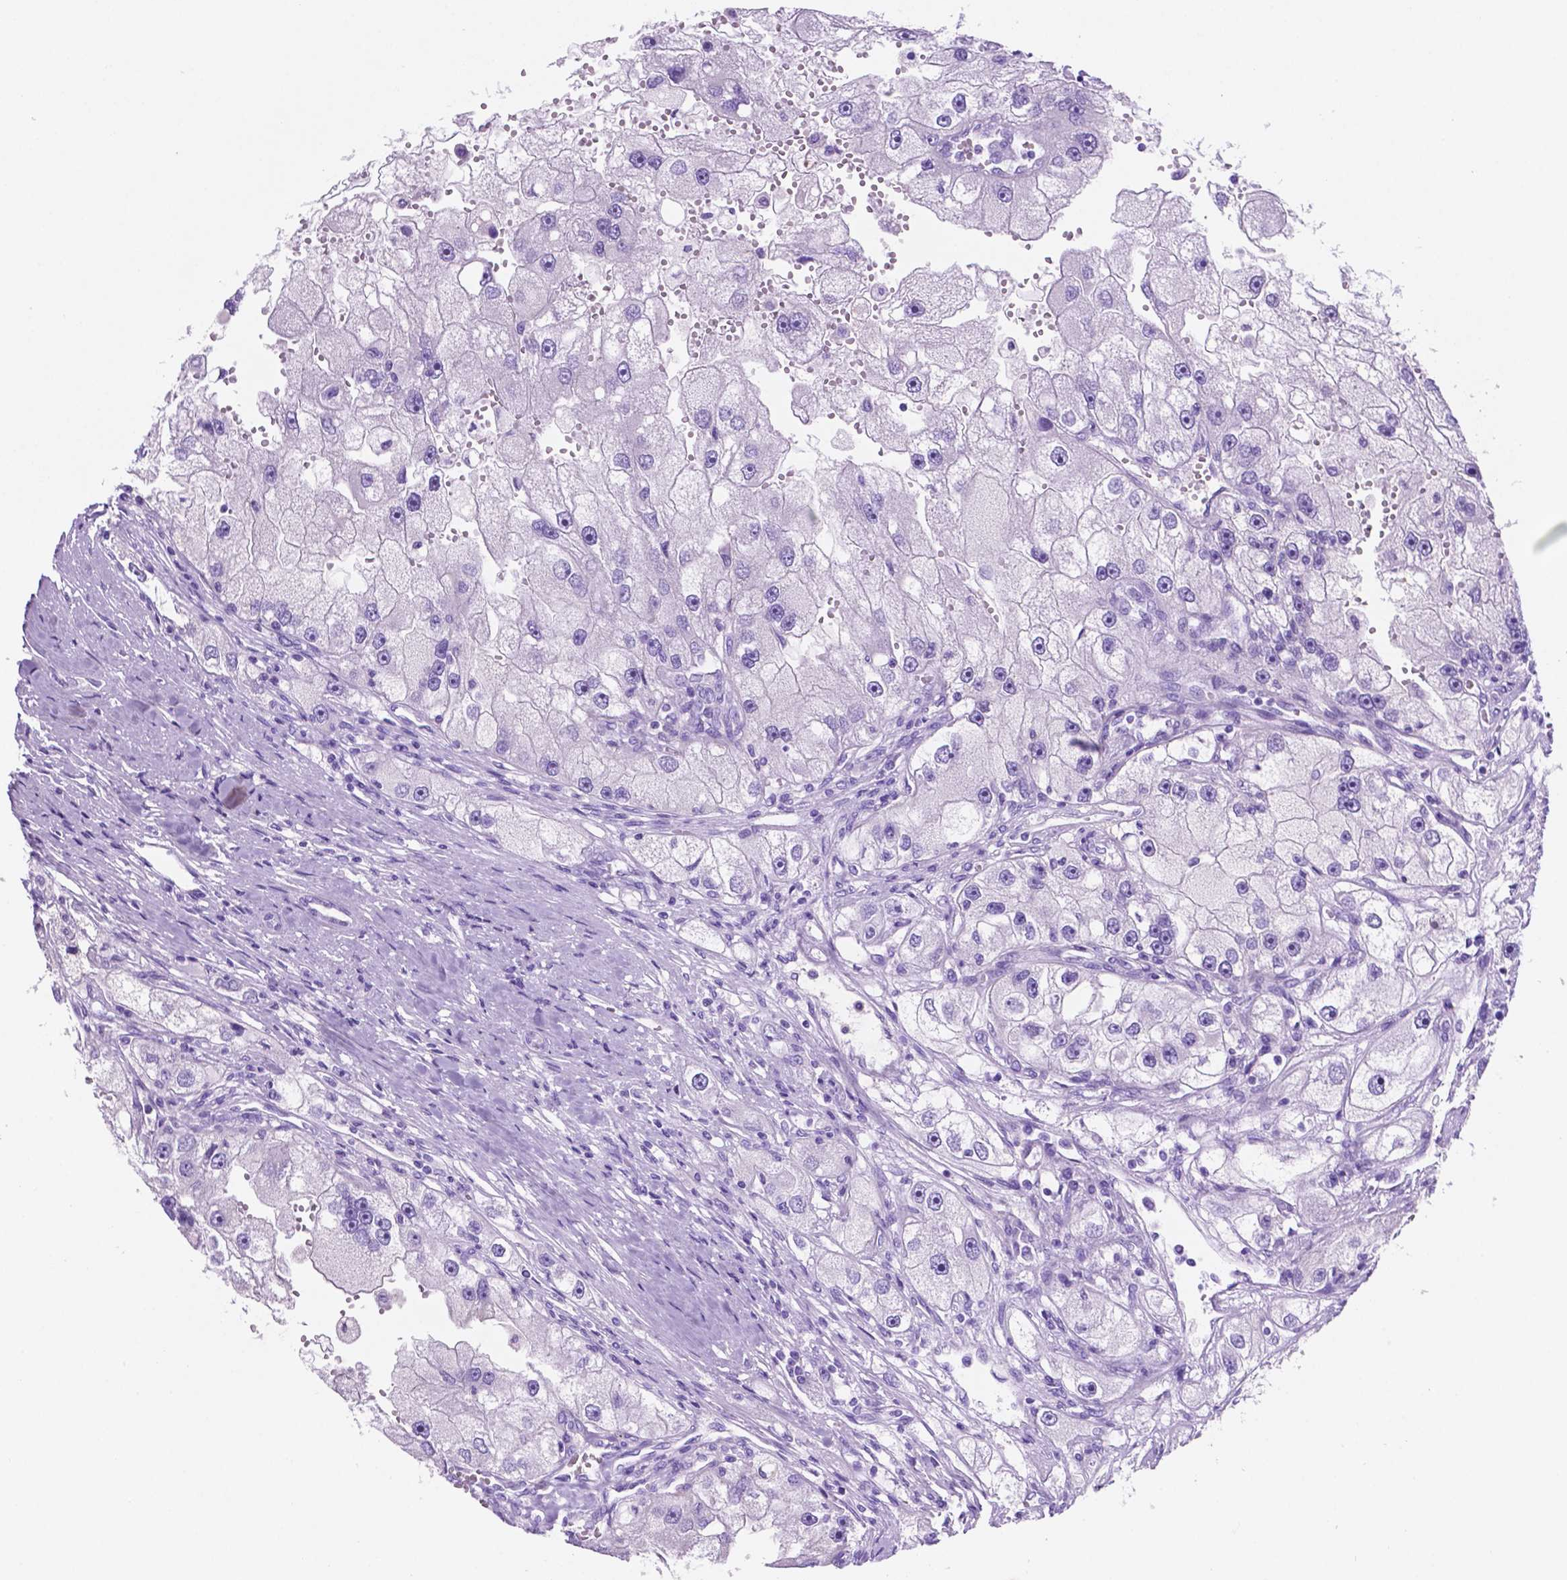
{"staining": {"intensity": "negative", "quantity": "none", "location": "none"}, "tissue": "renal cancer", "cell_type": "Tumor cells", "image_type": "cancer", "snomed": [{"axis": "morphology", "description": "Adenocarcinoma, NOS"}, {"axis": "topography", "description": "Kidney"}], "caption": "Immunohistochemical staining of renal adenocarcinoma reveals no significant expression in tumor cells.", "gene": "FOXB2", "patient": {"sex": "male", "age": 63}}